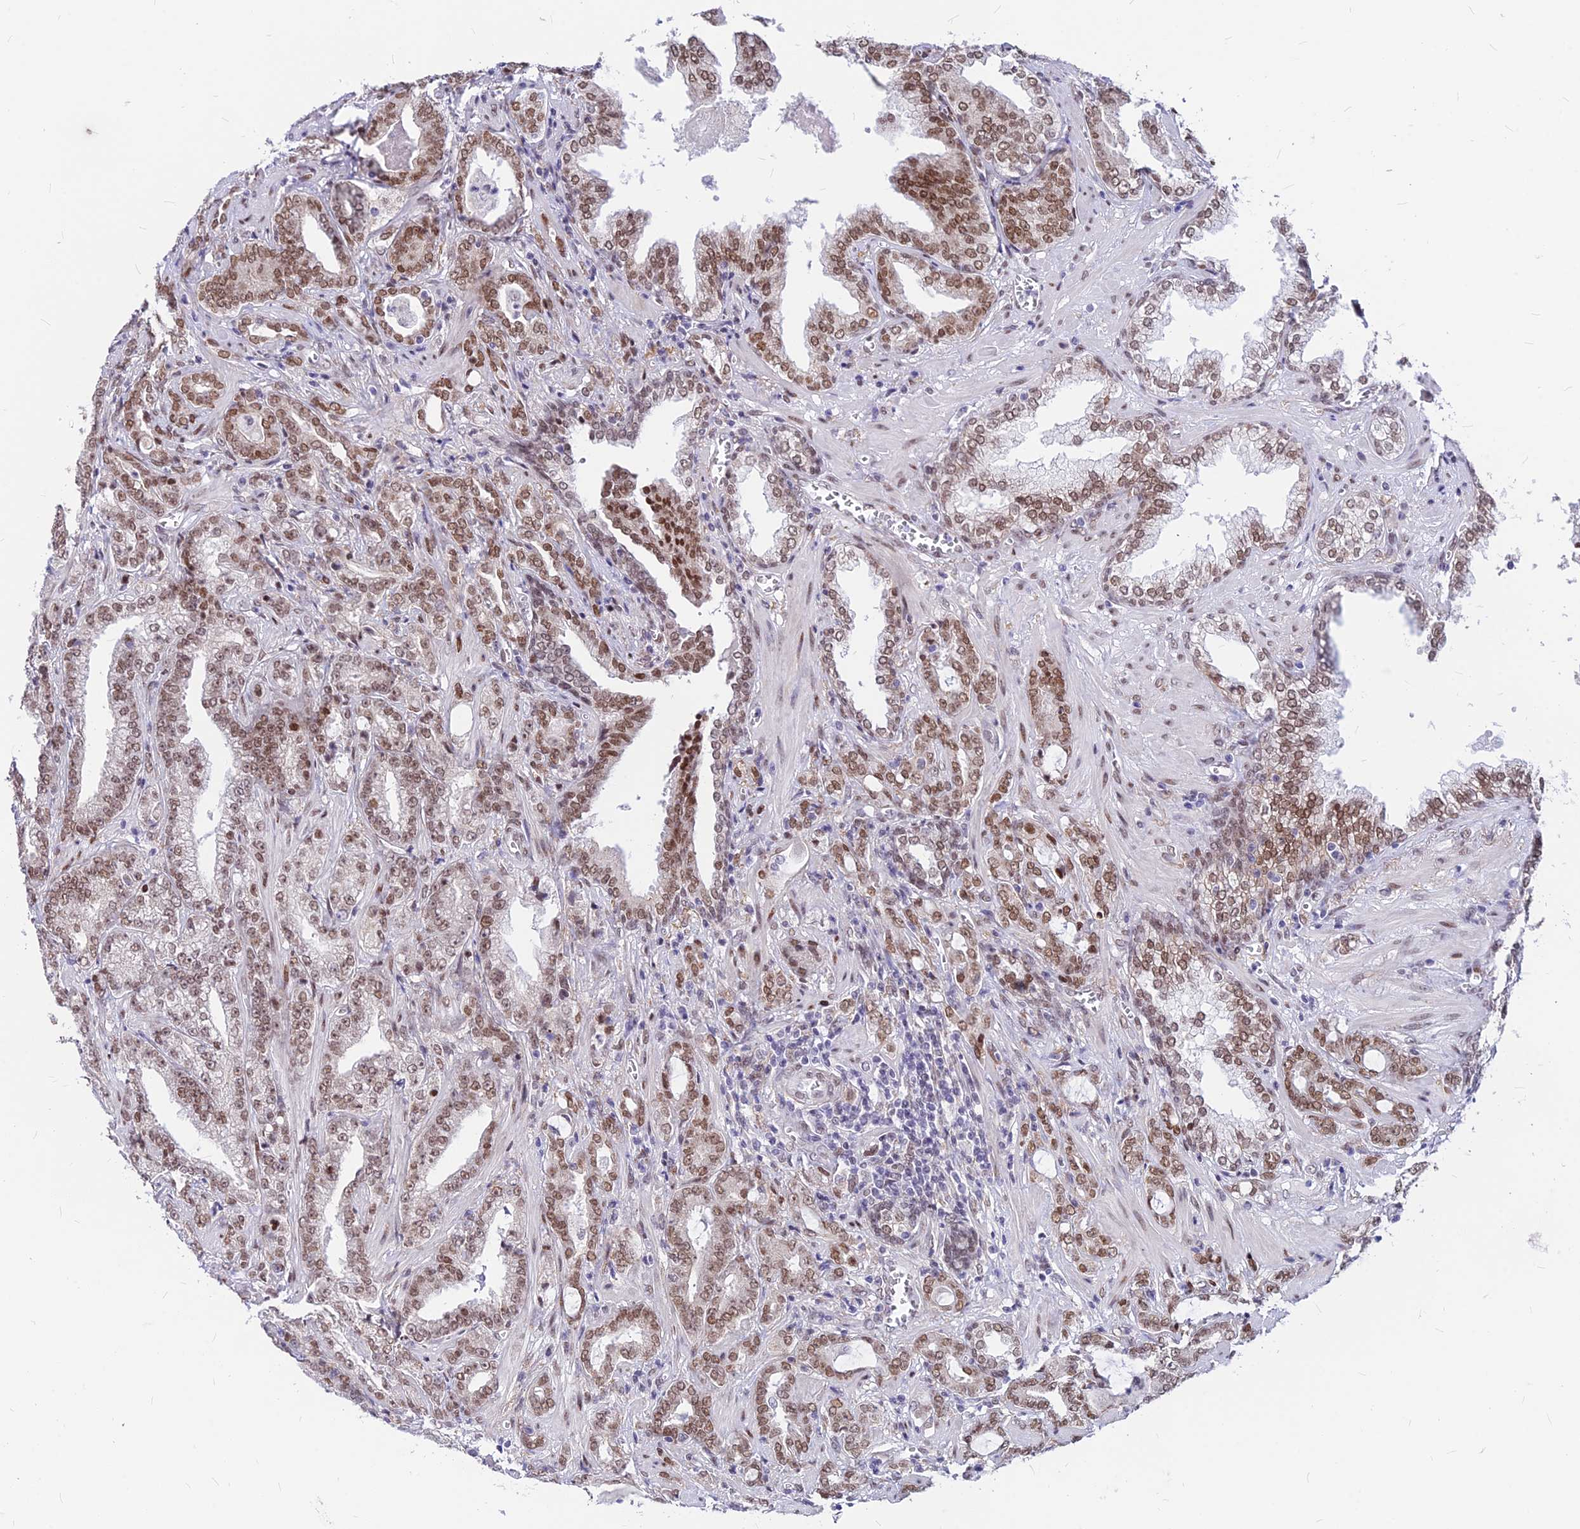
{"staining": {"intensity": "moderate", "quantity": ">75%", "location": "nuclear"}, "tissue": "prostate cancer", "cell_type": "Tumor cells", "image_type": "cancer", "snomed": [{"axis": "morphology", "description": "Adenocarcinoma, High grade"}, {"axis": "topography", "description": "Prostate and seminal vesicle, NOS"}], "caption": "Immunohistochemical staining of prostate cancer (high-grade adenocarcinoma) reveals medium levels of moderate nuclear protein expression in about >75% of tumor cells. Ihc stains the protein of interest in brown and the nuclei are stained blue.", "gene": "KCTD13", "patient": {"sex": "male", "age": 67}}